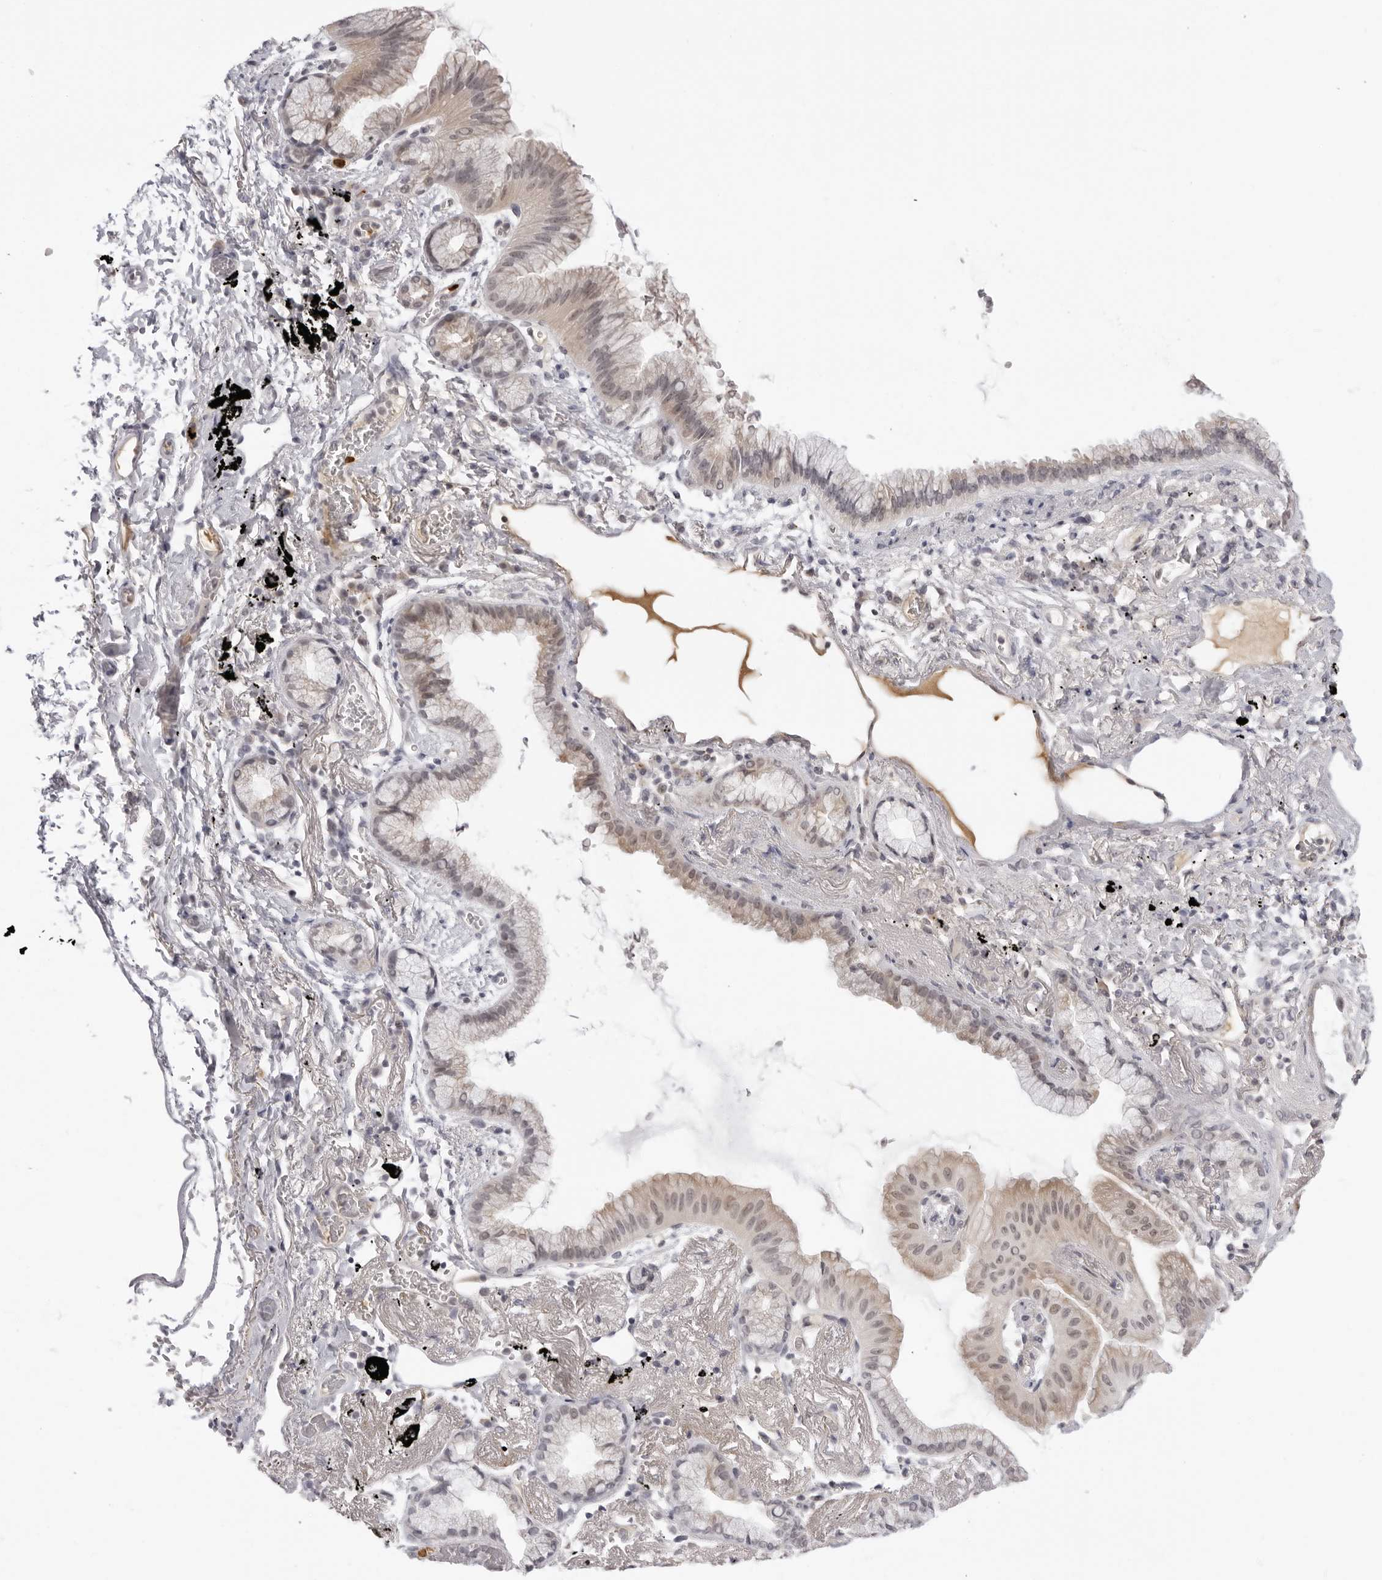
{"staining": {"intensity": "weak", "quantity": ">75%", "location": "cytoplasmic/membranous,nuclear"}, "tissue": "lung cancer", "cell_type": "Tumor cells", "image_type": "cancer", "snomed": [{"axis": "morphology", "description": "Adenocarcinoma, NOS"}, {"axis": "topography", "description": "Lung"}], "caption": "Lung adenocarcinoma stained with a brown dye demonstrates weak cytoplasmic/membranous and nuclear positive staining in approximately >75% of tumor cells.", "gene": "STRADB", "patient": {"sex": "female", "age": 70}}